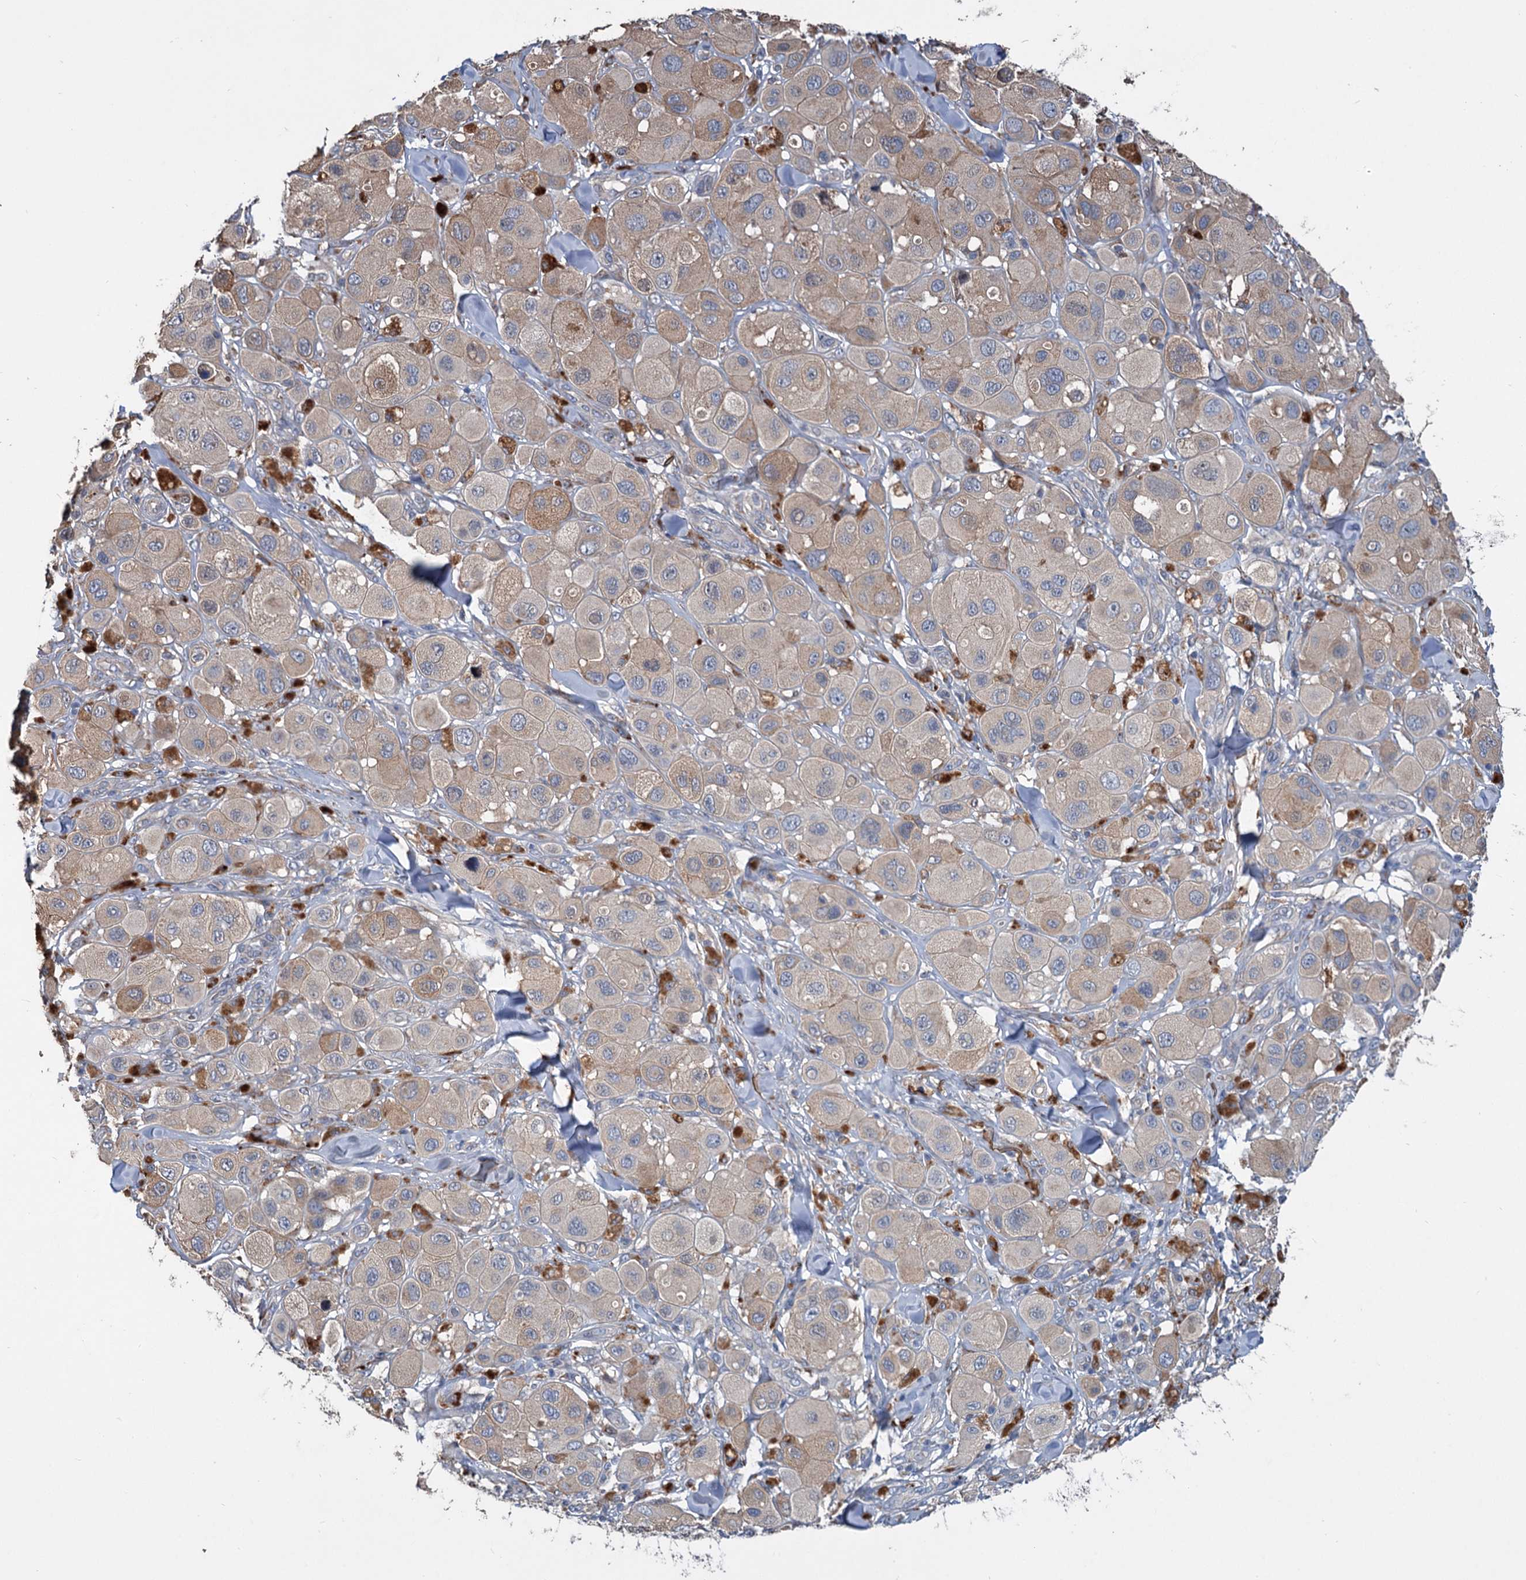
{"staining": {"intensity": "weak", "quantity": "<25%", "location": "cytoplasmic/membranous"}, "tissue": "melanoma", "cell_type": "Tumor cells", "image_type": "cancer", "snomed": [{"axis": "morphology", "description": "Malignant melanoma, Metastatic site"}, {"axis": "topography", "description": "Skin"}], "caption": "Tumor cells show no significant protein positivity in malignant melanoma (metastatic site). Brightfield microscopy of immunohistochemistry (IHC) stained with DAB (3,3'-diaminobenzidine) (brown) and hematoxylin (blue), captured at high magnification.", "gene": "URAD", "patient": {"sex": "male", "age": 41}}